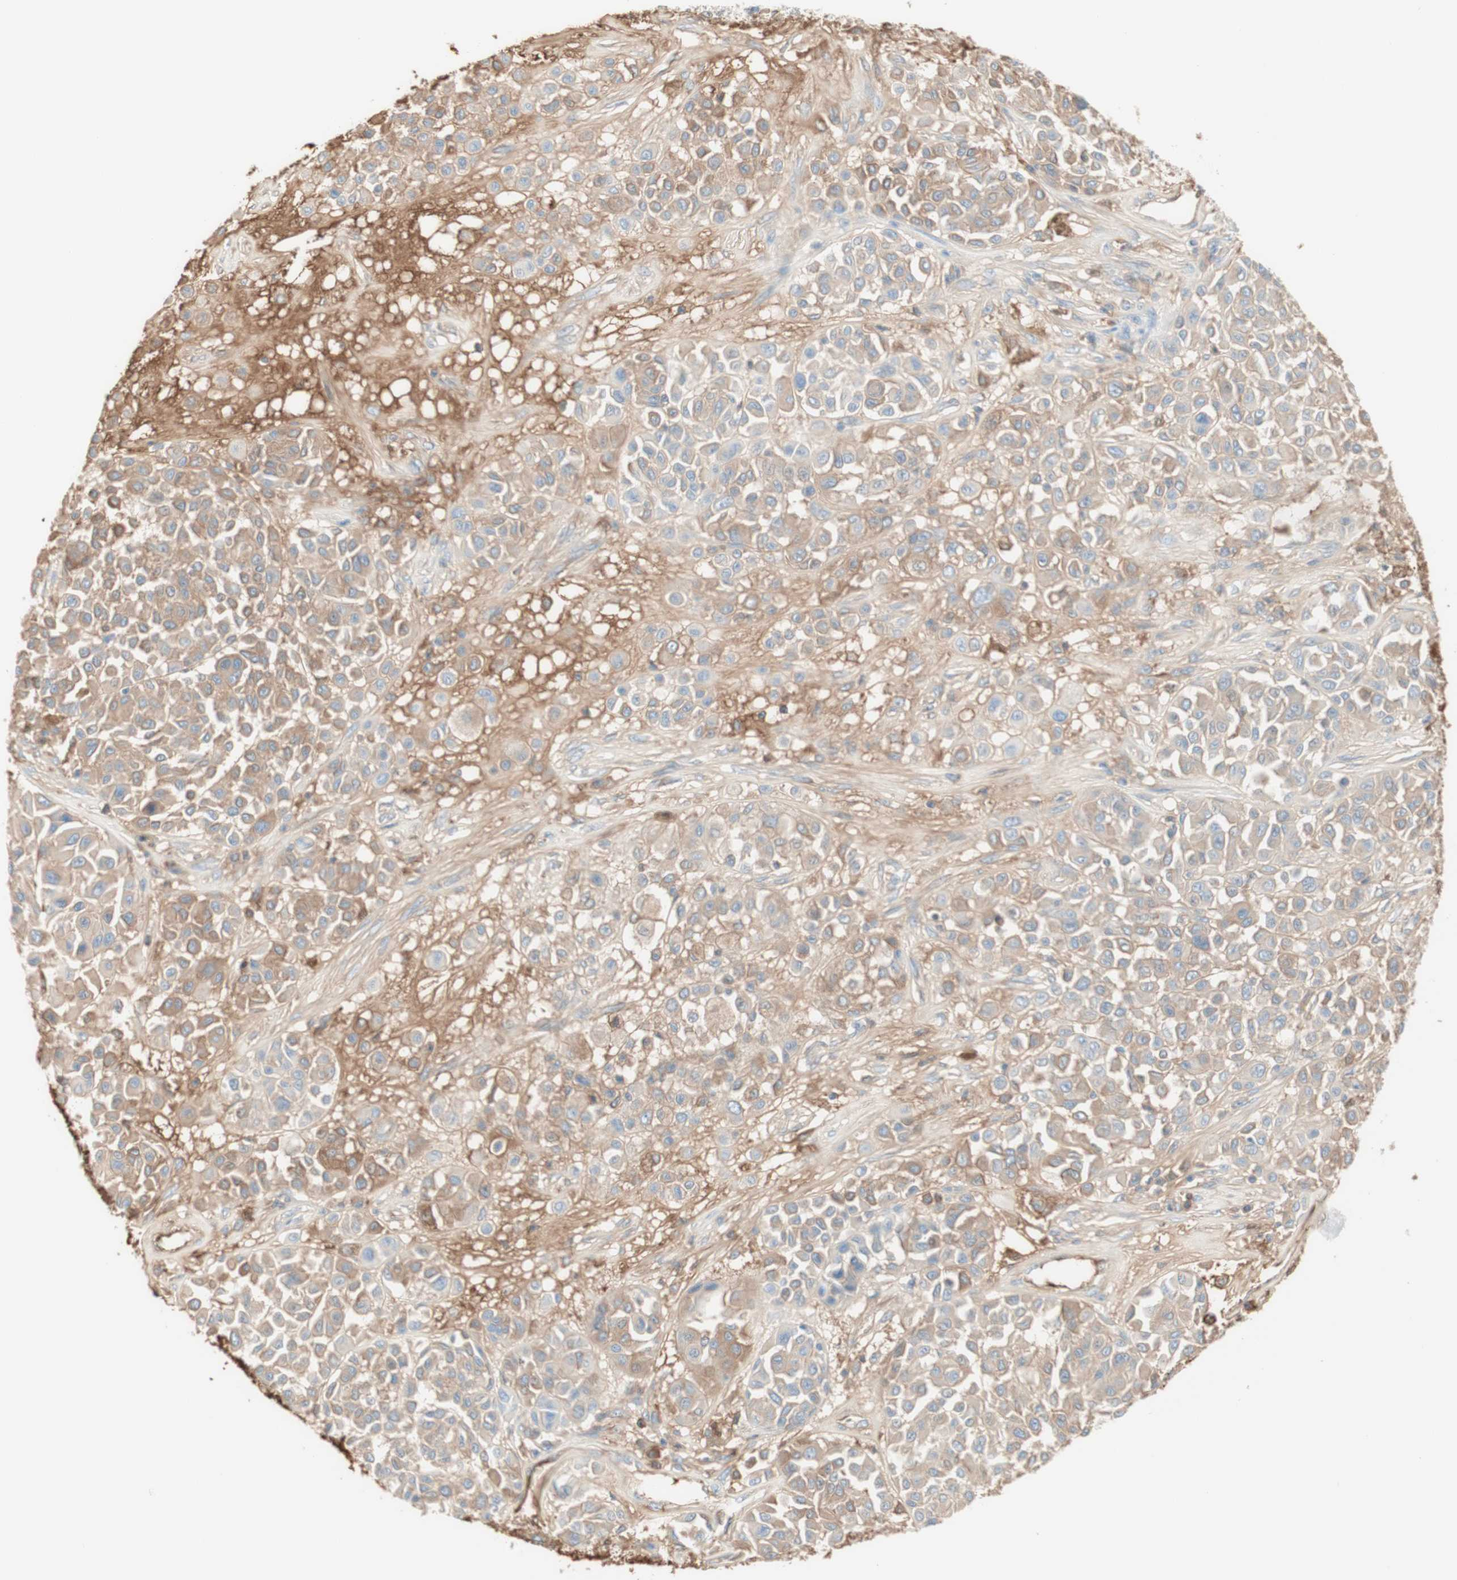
{"staining": {"intensity": "moderate", "quantity": "<25%", "location": "cytoplasmic/membranous"}, "tissue": "melanoma", "cell_type": "Tumor cells", "image_type": "cancer", "snomed": [{"axis": "morphology", "description": "Malignant melanoma, Metastatic site"}, {"axis": "topography", "description": "Soft tissue"}], "caption": "A low amount of moderate cytoplasmic/membranous positivity is present in approximately <25% of tumor cells in melanoma tissue.", "gene": "KNG1", "patient": {"sex": "male", "age": 41}}